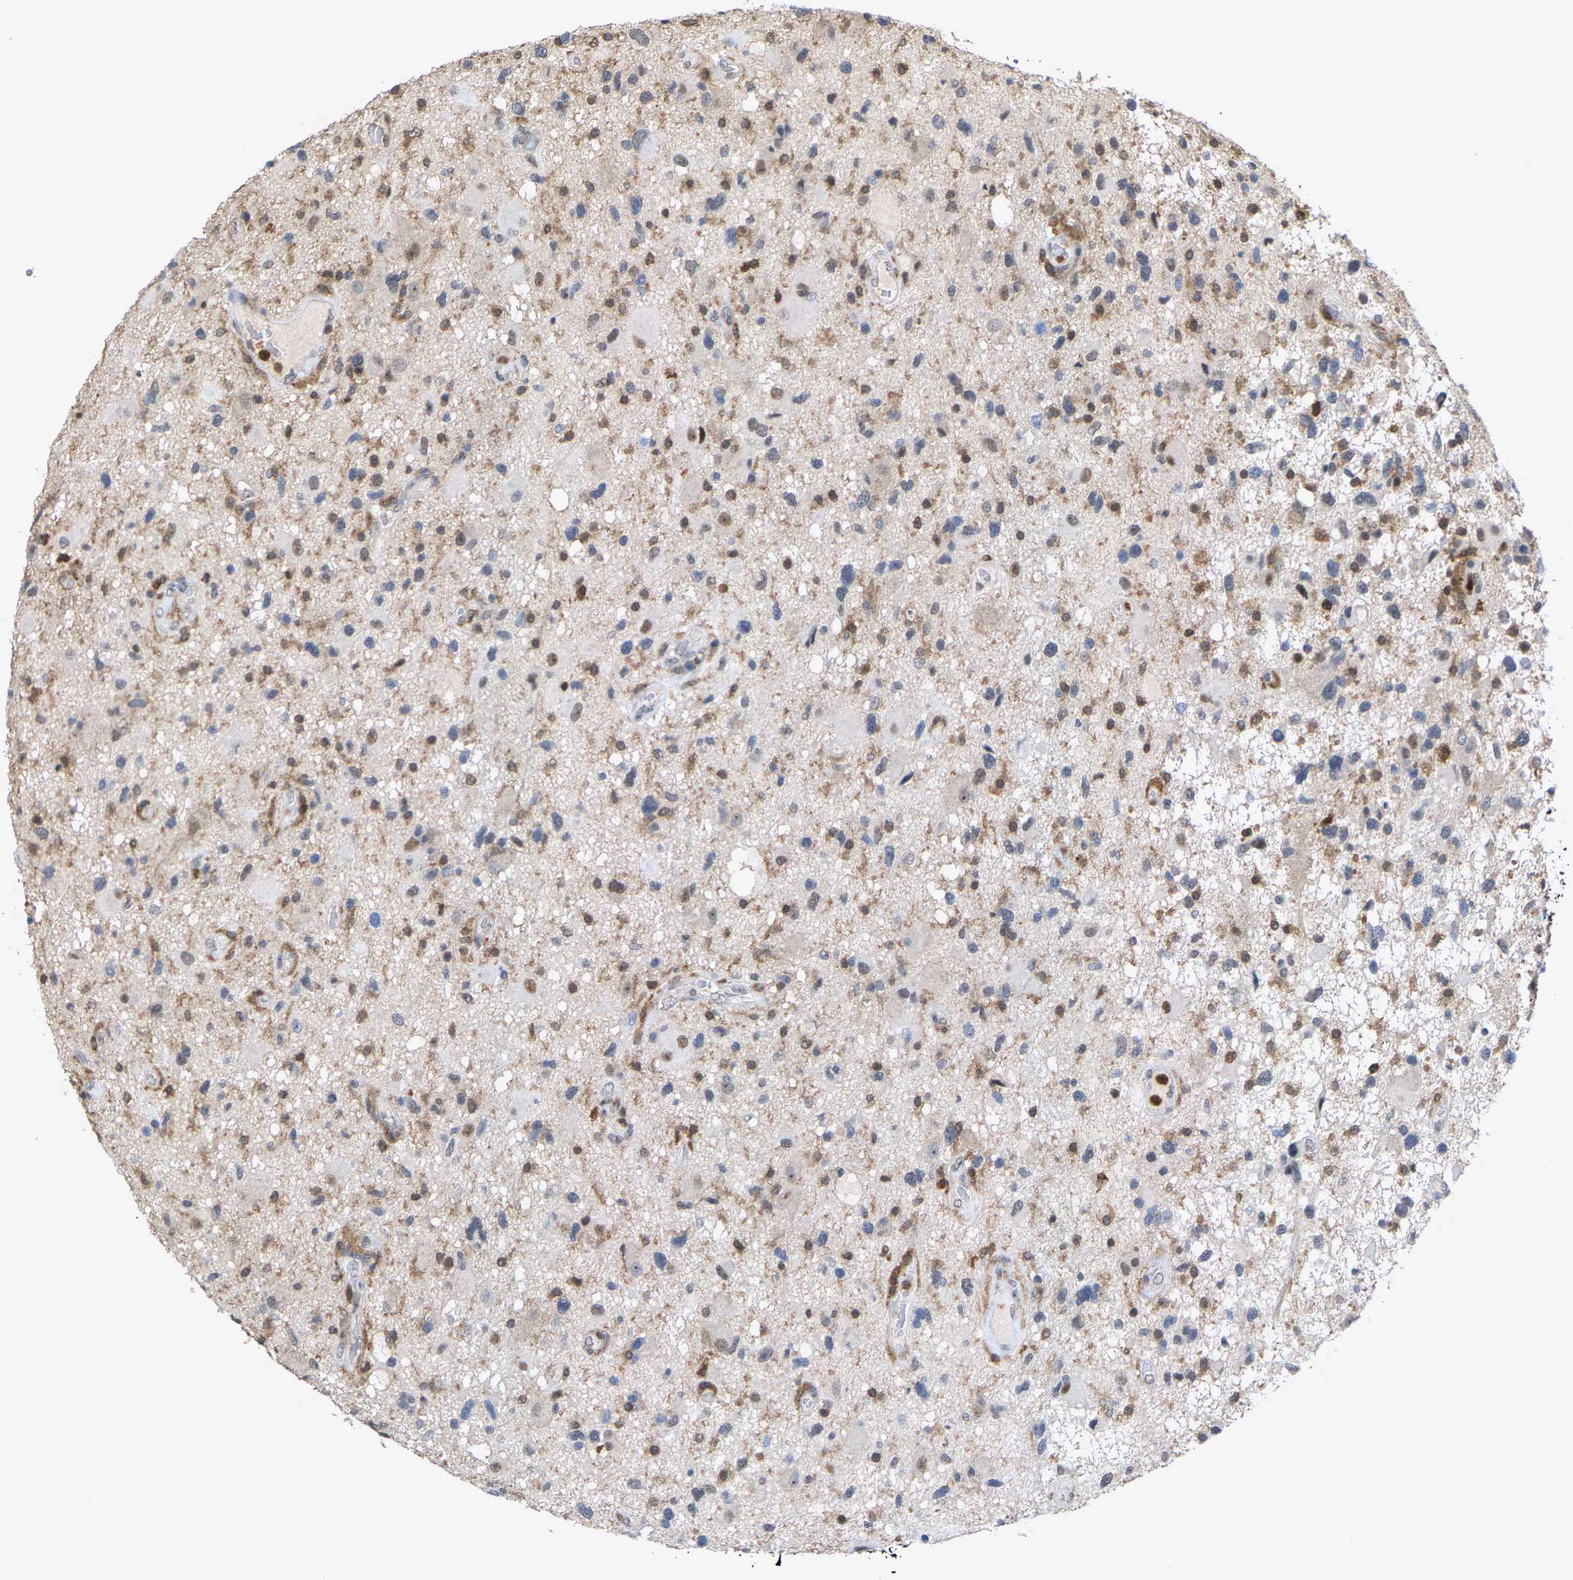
{"staining": {"intensity": "moderate", "quantity": "25%-75%", "location": "cytoplasmic/membranous,nuclear"}, "tissue": "glioma", "cell_type": "Tumor cells", "image_type": "cancer", "snomed": [{"axis": "morphology", "description": "Glioma, malignant, High grade"}, {"axis": "topography", "description": "Brain"}], "caption": "Protein positivity by immunohistochemistry (IHC) displays moderate cytoplasmic/membranous and nuclear positivity in approximately 25%-75% of tumor cells in glioma.", "gene": "FGD3", "patient": {"sex": "male", "age": 33}}